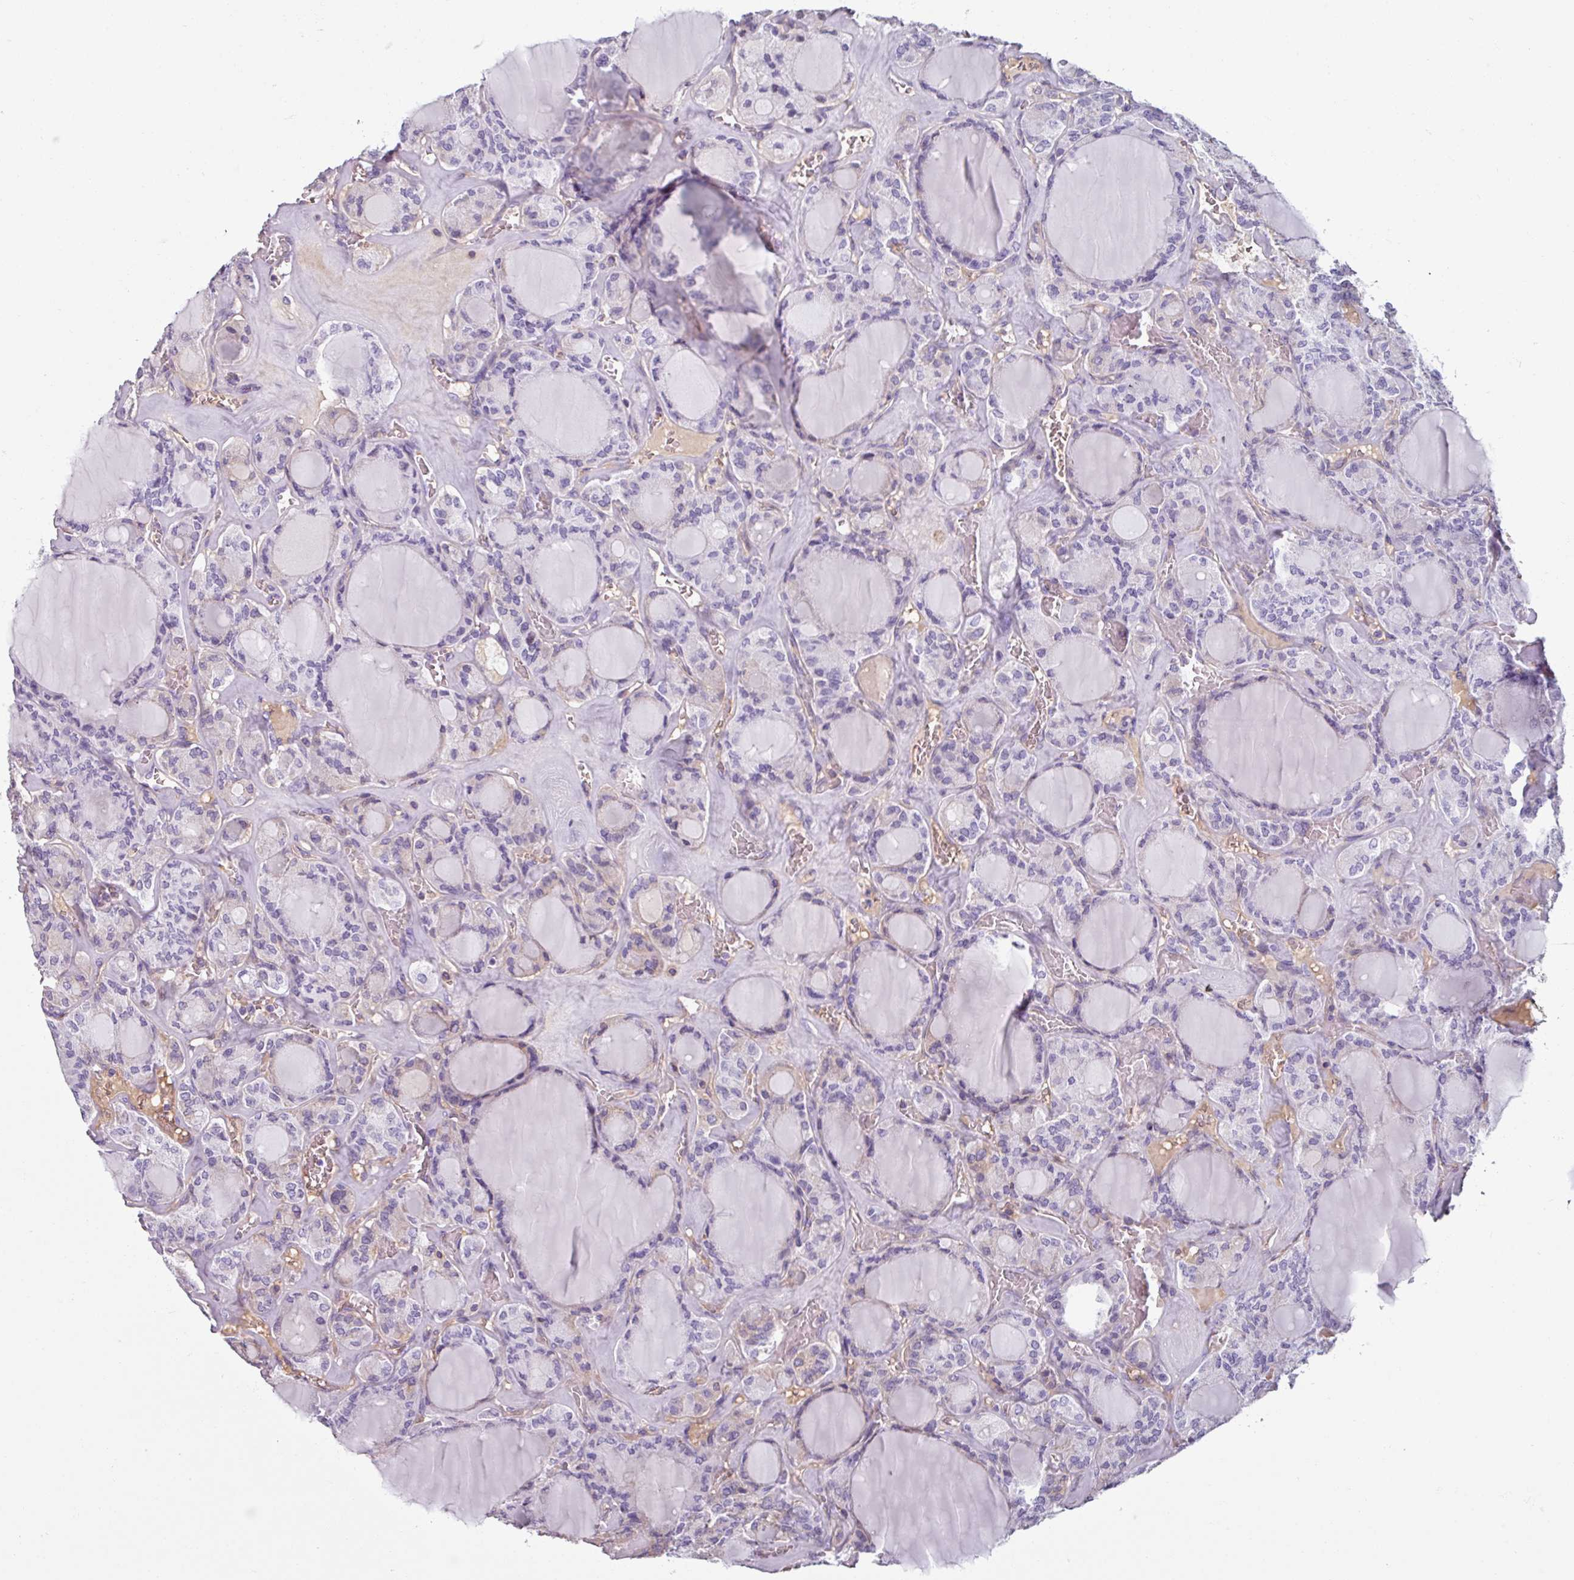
{"staining": {"intensity": "negative", "quantity": "none", "location": "none"}, "tissue": "thyroid cancer", "cell_type": "Tumor cells", "image_type": "cancer", "snomed": [{"axis": "morphology", "description": "Papillary adenocarcinoma, NOS"}, {"axis": "topography", "description": "Thyroid gland"}], "caption": "This micrograph is of thyroid cancer stained with immunohistochemistry to label a protein in brown with the nuclei are counter-stained blue. There is no expression in tumor cells.", "gene": "SPESP1", "patient": {"sex": "male", "age": 87}}